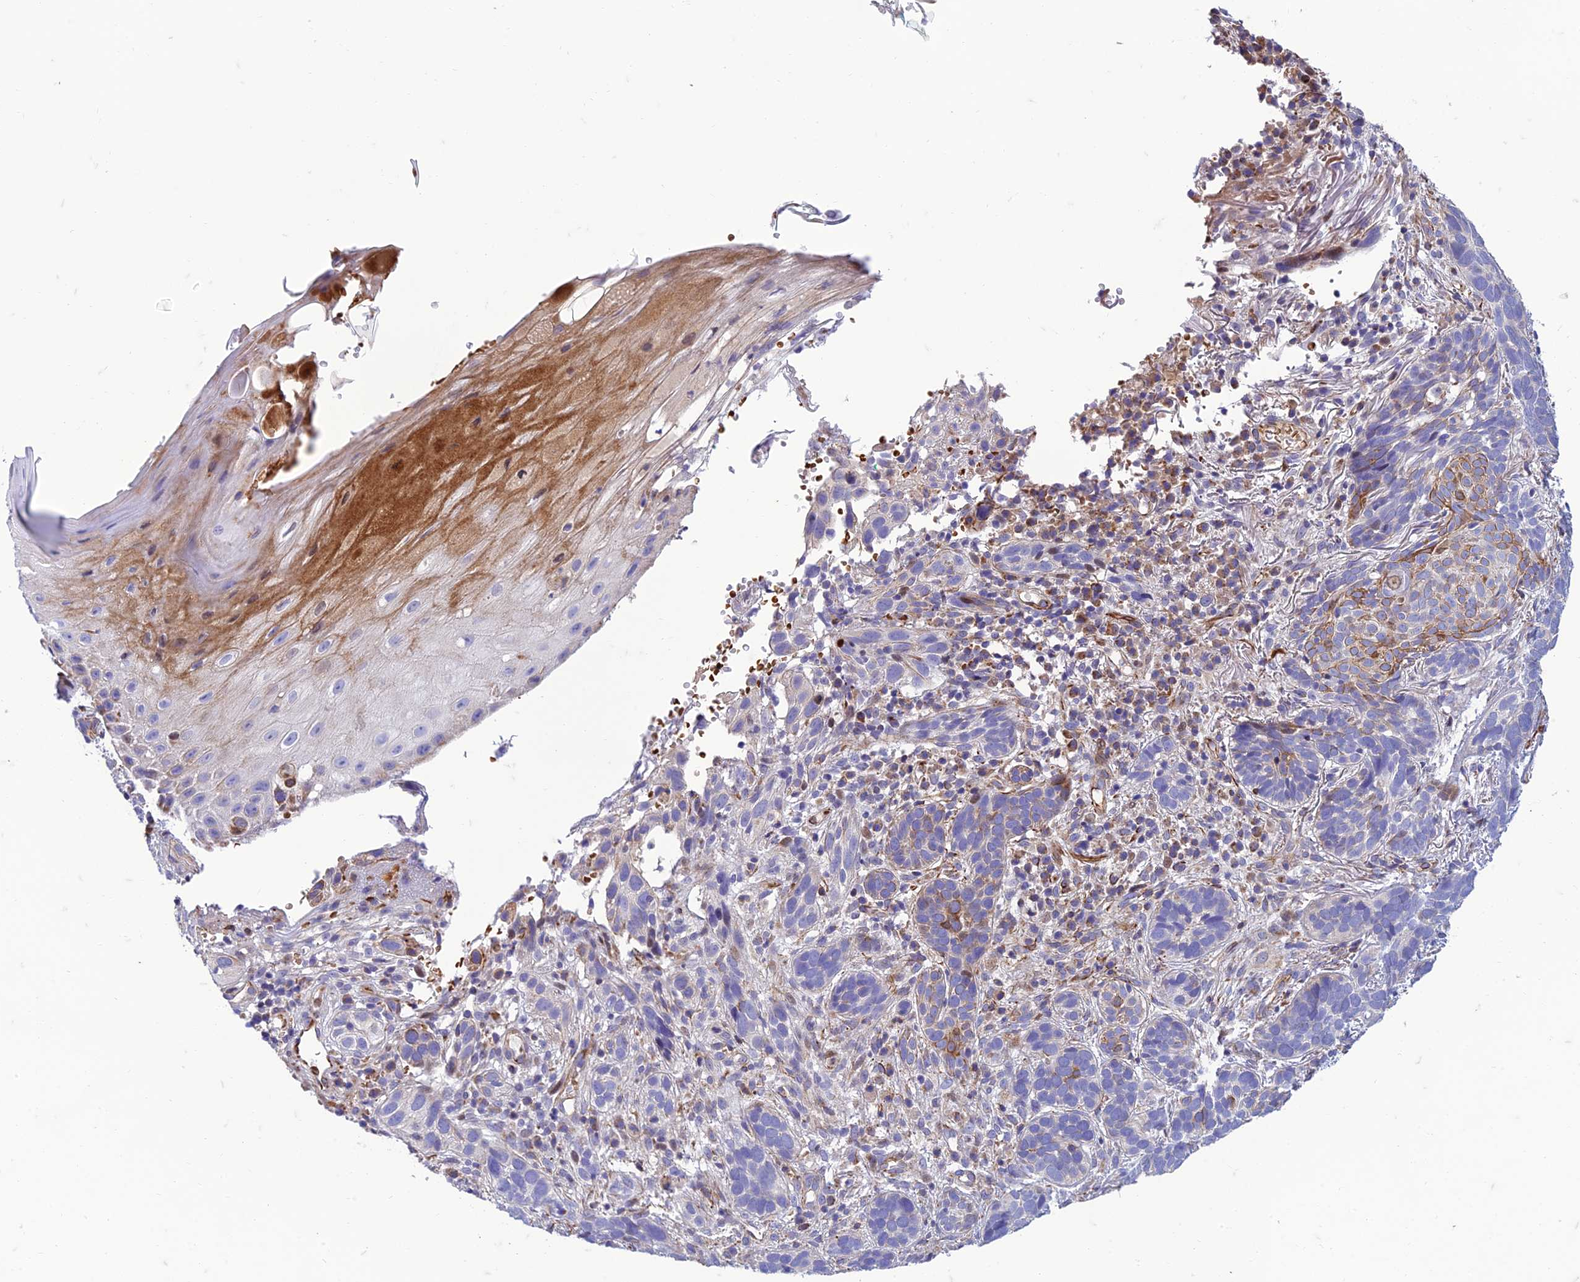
{"staining": {"intensity": "negative", "quantity": "none", "location": "none"}, "tissue": "skin cancer", "cell_type": "Tumor cells", "image_type": "cancer", "snomed": [{"axis": "morphology", "description": "Basal cell carcinoma"}, {"axis": "topography", "description": "Skin"}], "caption": "DAB (3,3'-diaminobenzidine) immunohistochemical staining of human skin basal cell carcinoma shows no significant staining in tumor cells.", "gene": "SEL1L3", "patient": {"sex": "male", "age": 71}}